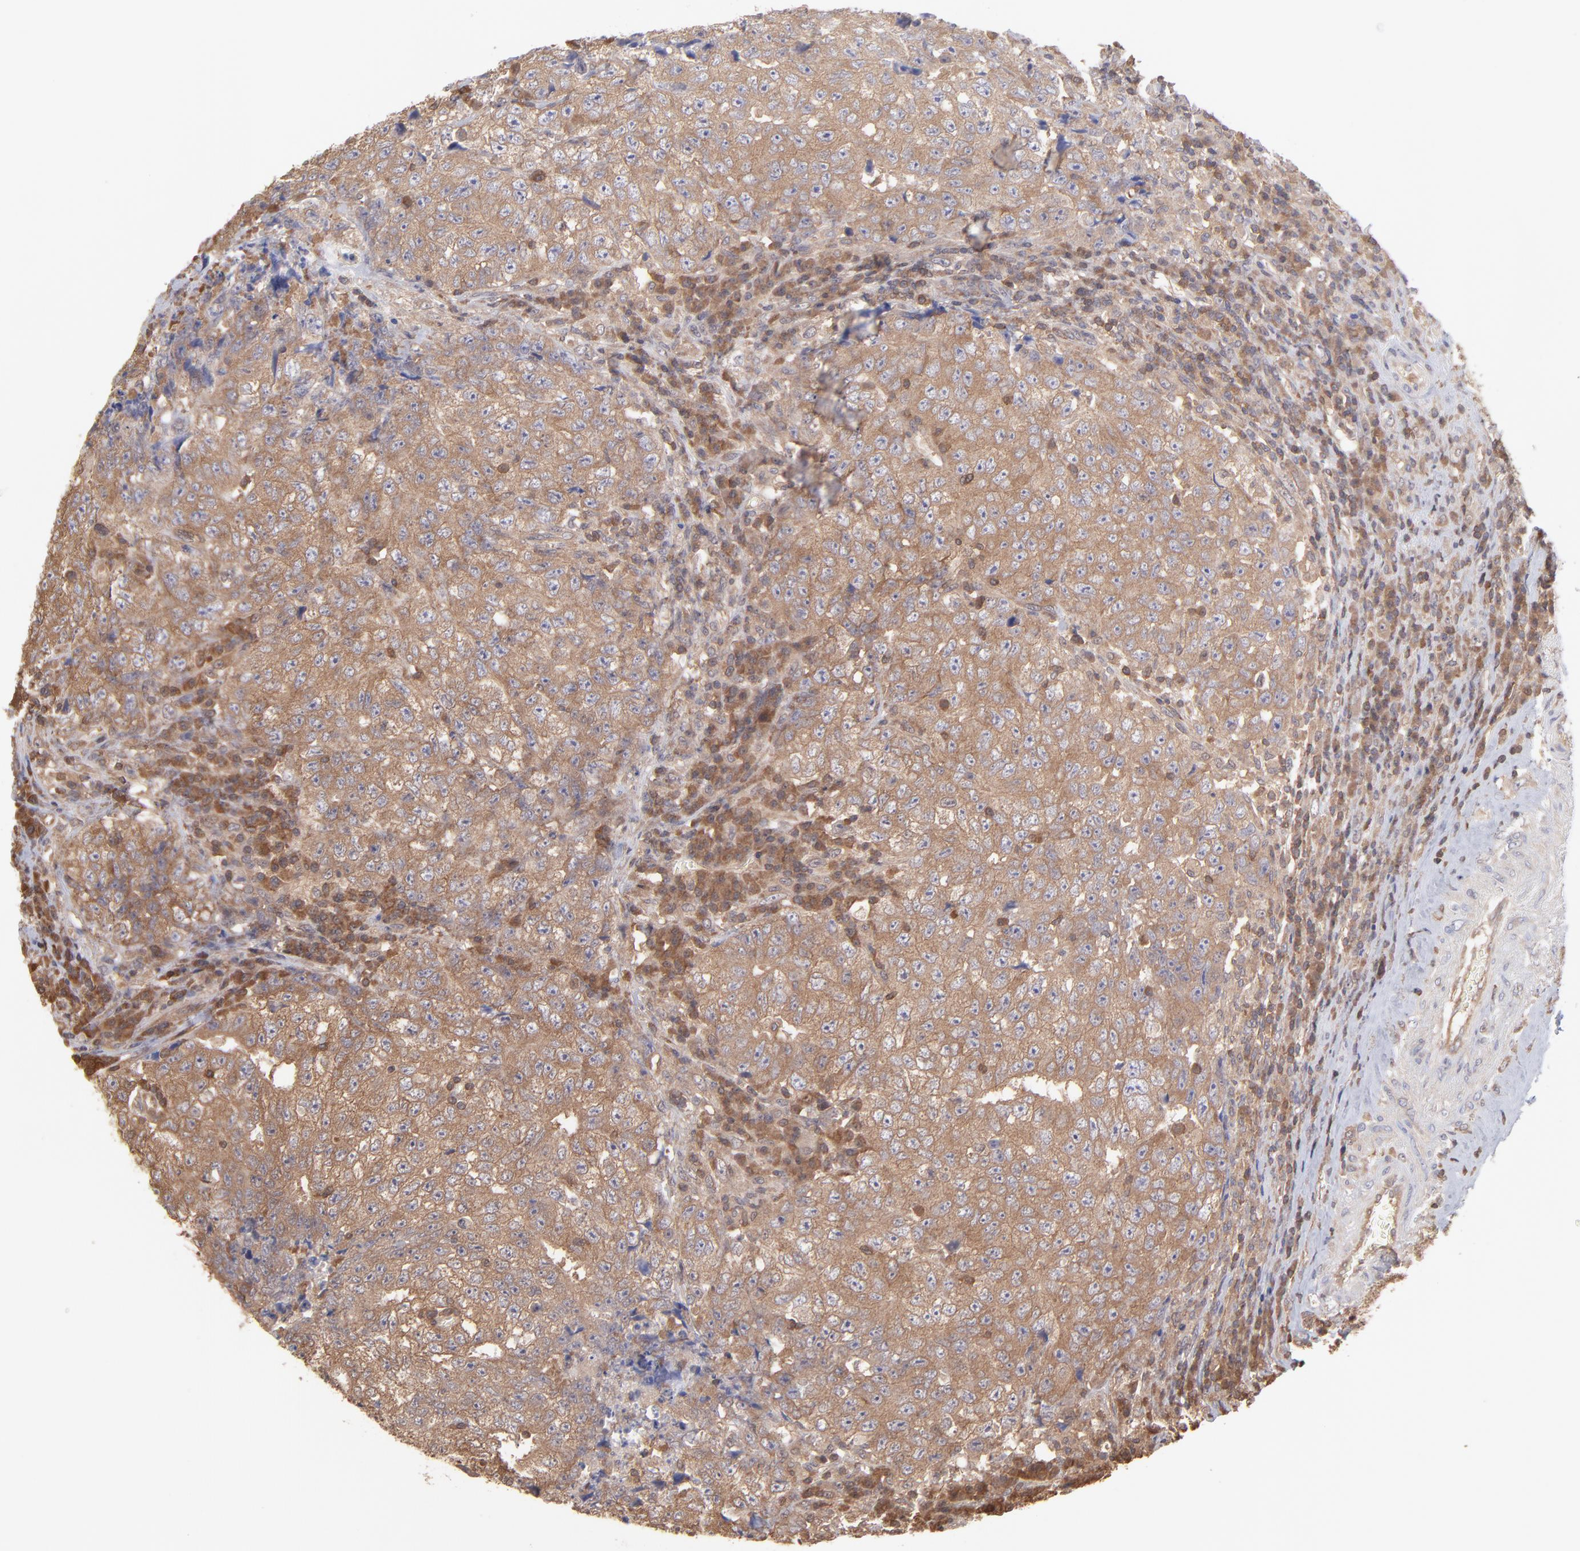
{"staining": {"intensity": "moderate", "quantity": ">75%", "location": "cytoplasmic/membranous"}, "tissue": "testis cancer", "cell_type": "Tumor cells", "image_type": "cancer", "snomed": [{"axis": "morphology", "description": "Necrosis, NOS"}, {"axis": "morphology", "description": "Carcinoma, Embryonal, NOS"}, {"axis": "topography", "description": "Testis"}], "caption": "The histopathology image reveals a brown stain indicating the presence of a protein in the cytoplasmic/membranous of tumor cells in testis embryonal carcinoma. The staining was performed using DAB (3,3'-diaminobenzidine) to visualize the protein expression in brown, while the nuclei were stained in blue with hematoxylin (Magnification: 20x).", "gene": "MAP2K2", "patient": {"sex": "male", "age": 19}}